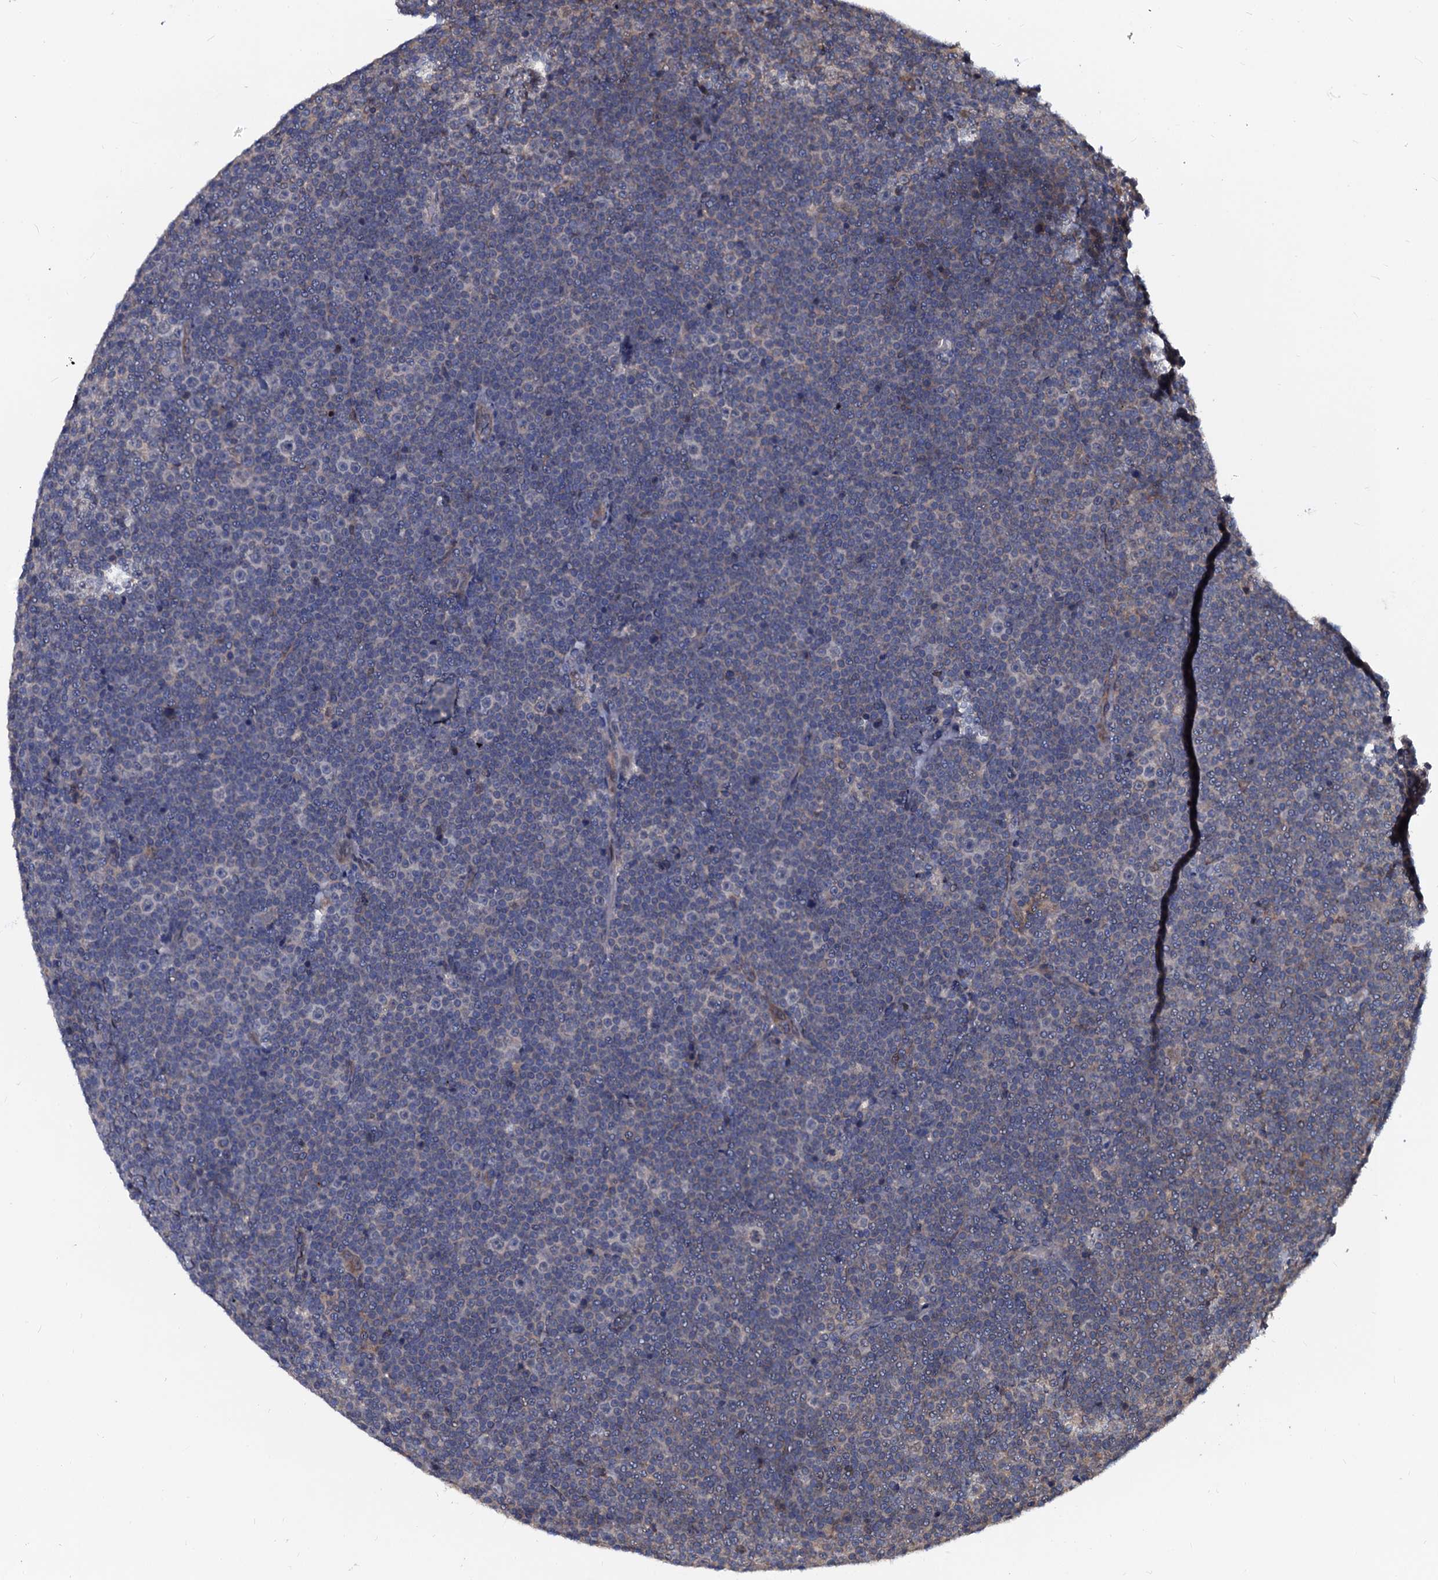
{"staining": {"intensity": "negative", "quantity": "none", "location": "none"}, "tissue": "lymphoma", "cell_type": "Tumor cells", "image_type": "cancer", "snomed": [{"axis": "morphology", "description": "Malignant lymphoma, non-Hodgkin's type, Low grade"}, {"axis": "topography", "description": "Lymph node"}], "caption": "Immunohistochemistry (IHC) histopathology image of neoplastic tissue: lymphoma stained with DAB (3,3'-diaminobenzidine) reveals no significant protein positivity in tumor cells.", "gene": "N4BP1", "patient": {"sex": "female", "age": 67}}